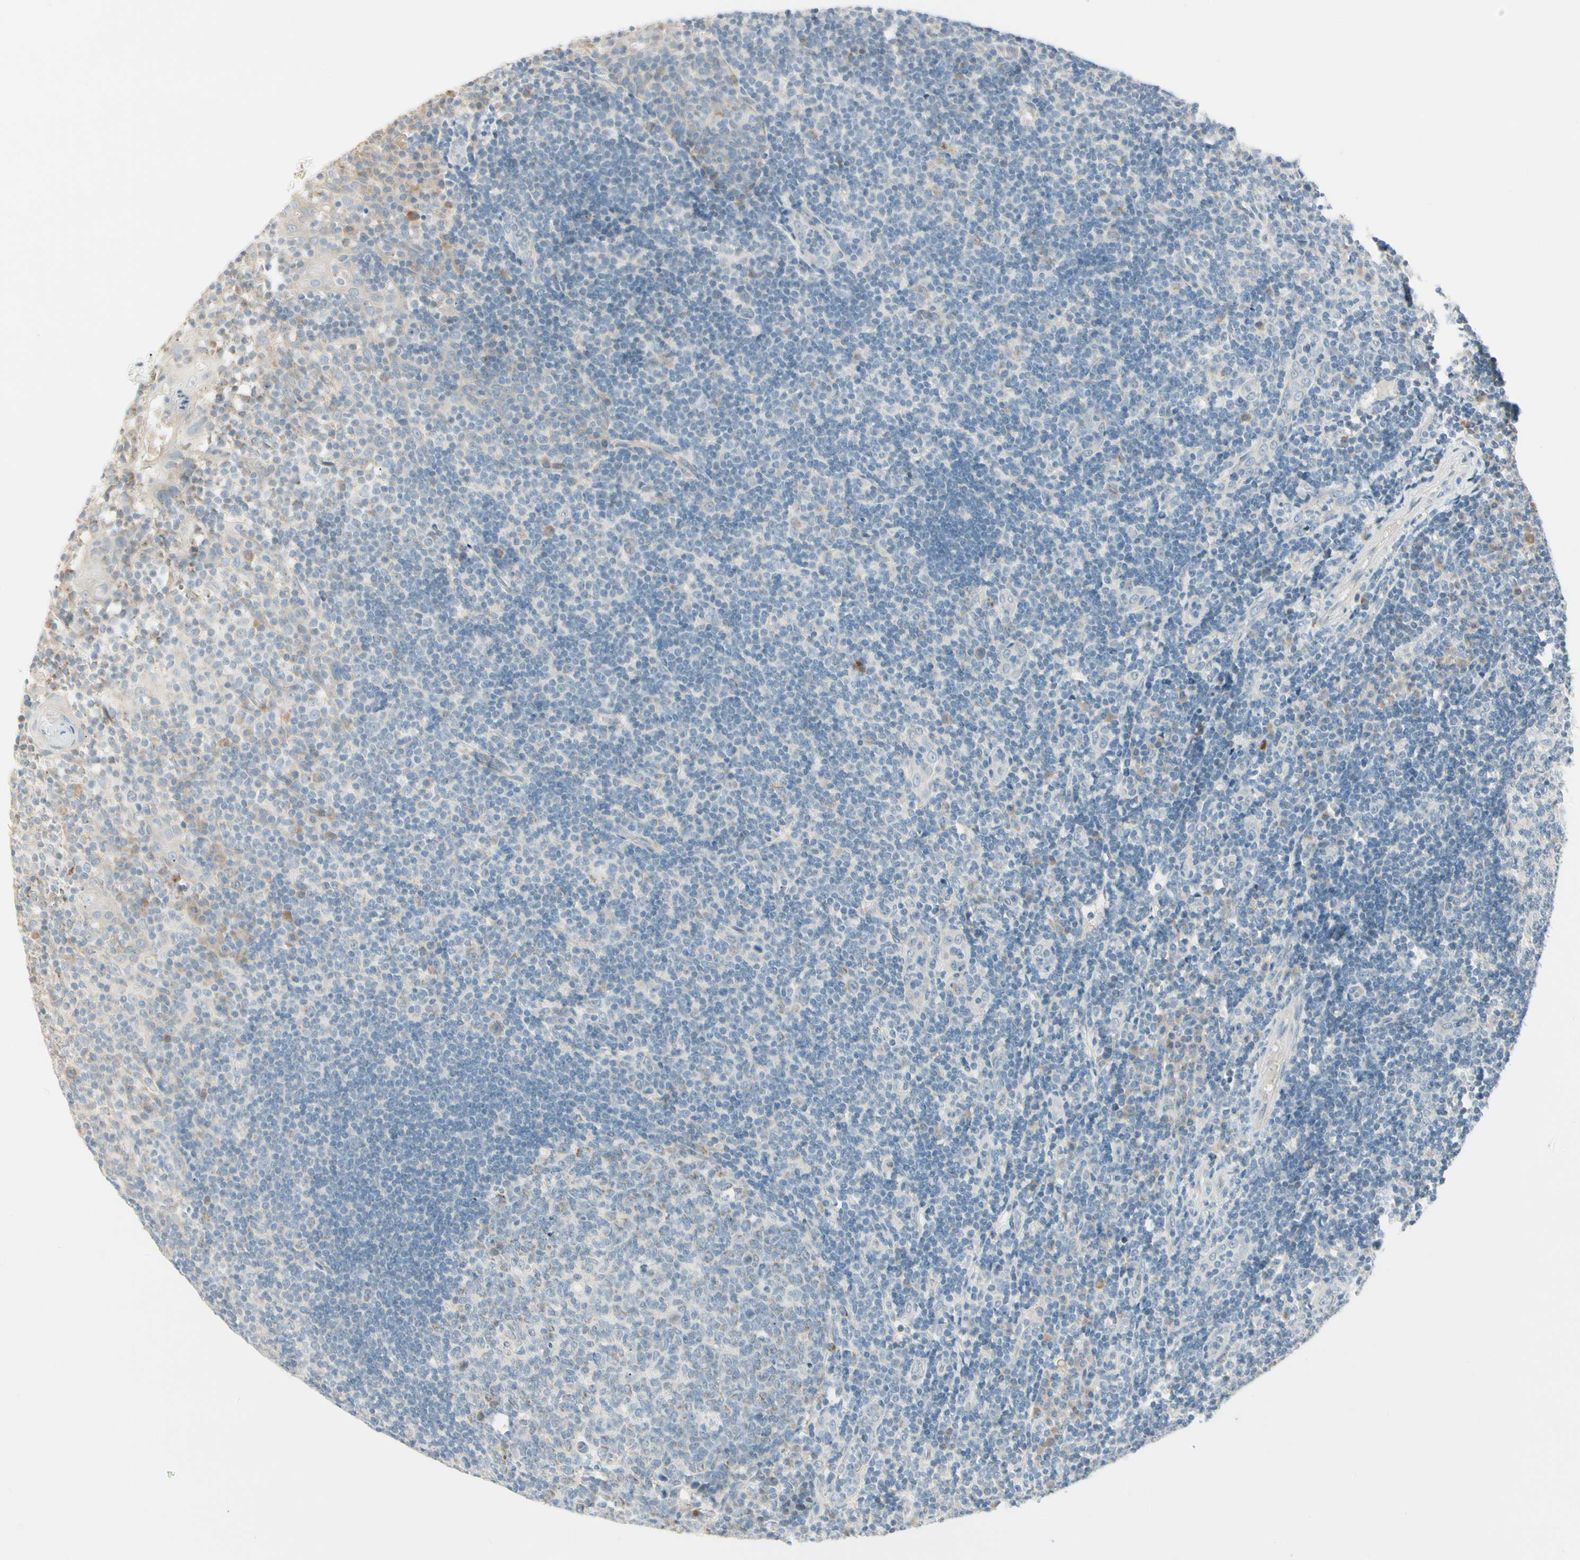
{"staining": {"intensity": "weak", "quantity": "<25%", "location": "cytoplasmic/membranous"}, "tissue": "tonsil", "cell_type": "Germinal center cells", "image_type": "normal", "snomed": [{"axis": "morphology", "description": "Normal tissue, NOS"}, {"axis": "topography", "description": "Tonsil"}], "caption": "Germinal center cells are negative for protein expression in normal human tonsil. The staining is performed using DAB brown chromogen with nuclei counter-stained in using hematoxylin.", "gene": "ALDH18A1", "patient": {"sex": "female", "age": 40}}